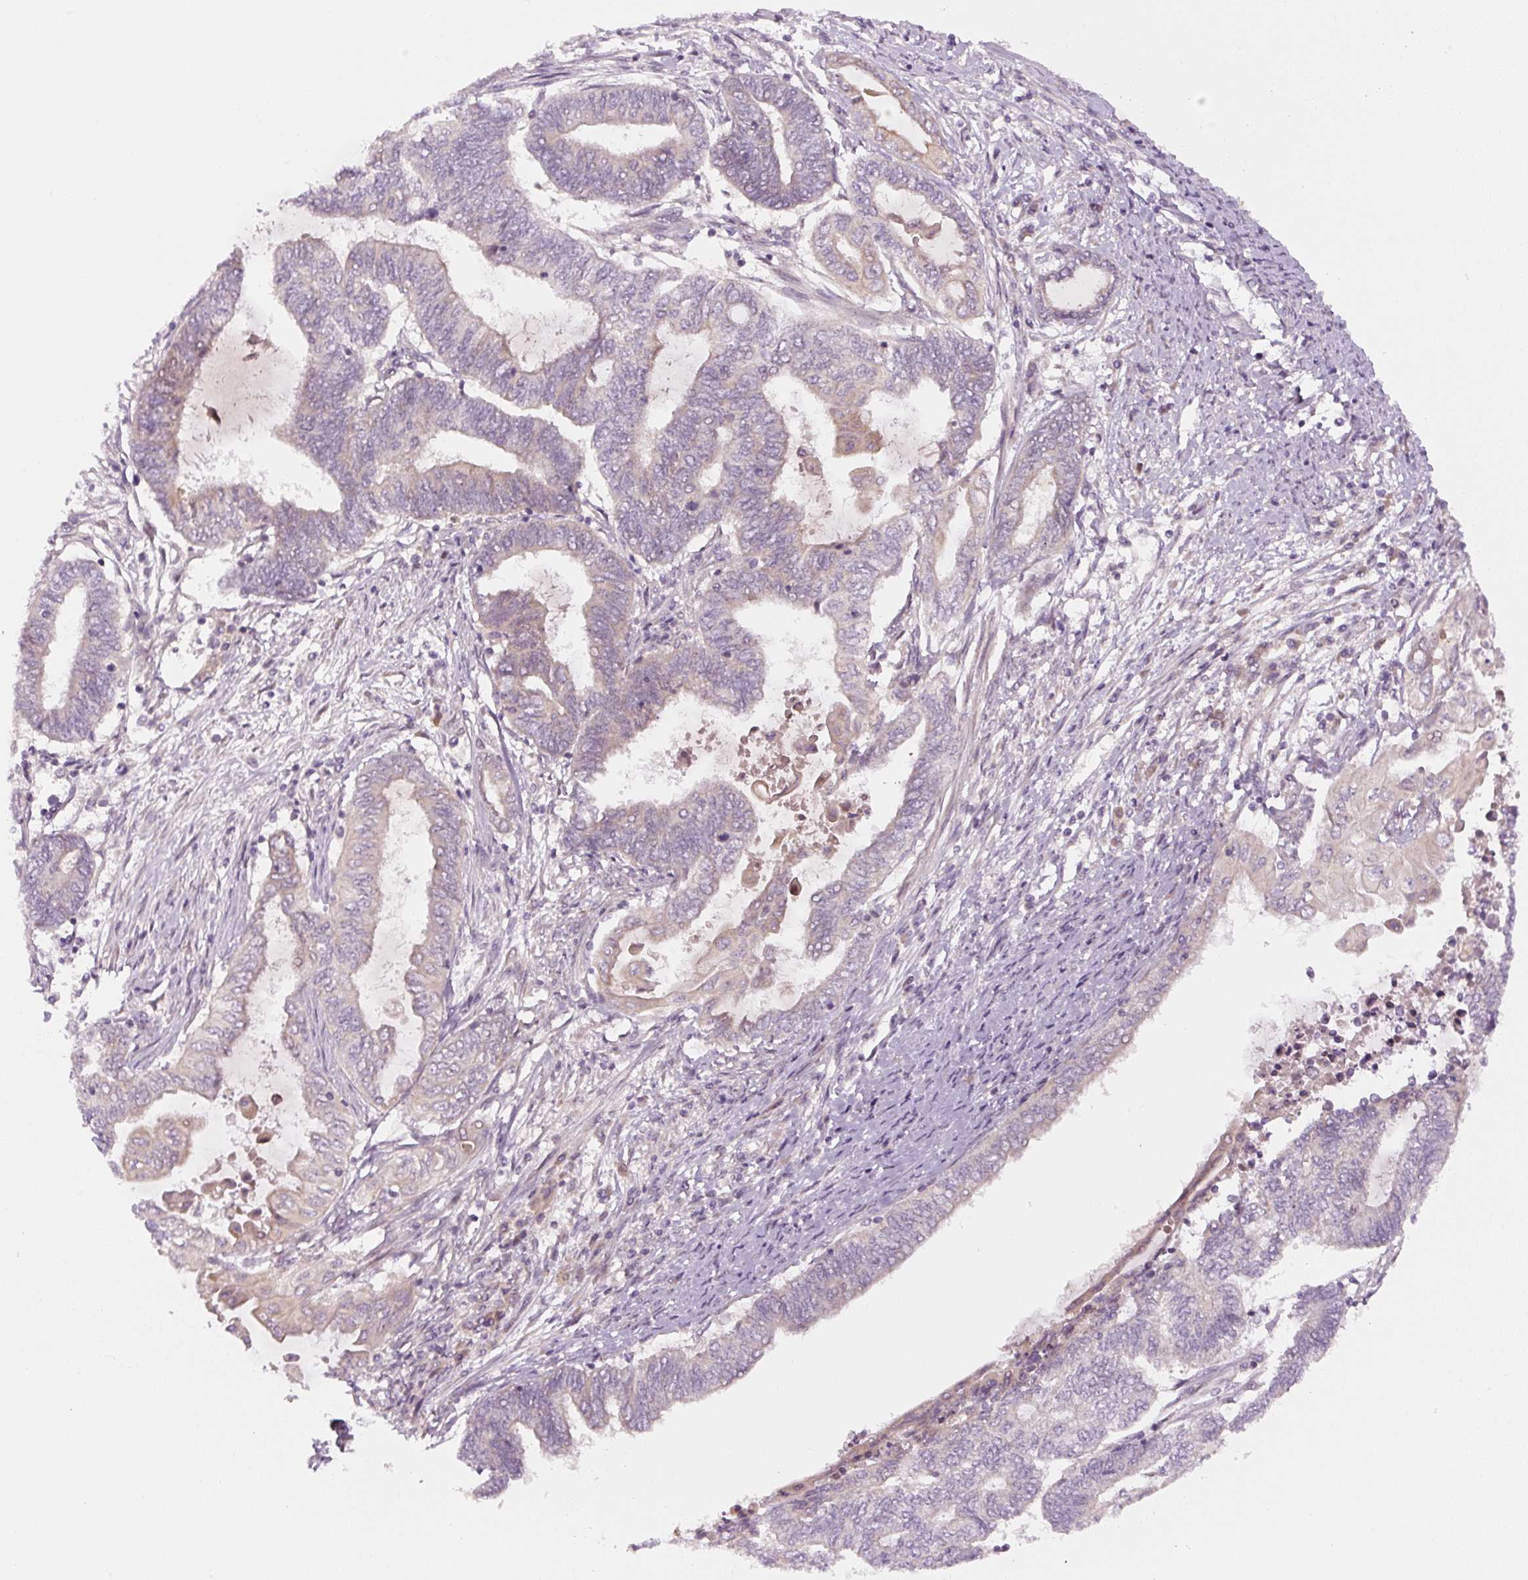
{"staining": {"intensity": "negative", "quantity": "none", "location": "none"}, "tissue": "endometrial cancer", "cell_type": "Tumor cells", "image_type": "cancer", "snomed": [{"axis": "morphology", "description": "Adenocarcinoma, NOS"}, {"axis": "topography", "description": "Uterus"}, {"axis": "topography", "description": "Endometrium"}], "caption": "A histopathology image of human endometrial cancer (adenocarcinoma) is negative for staining in tumor cells.", "gene": "YIF1B", "patient": {"sex": "female", "age": 70}}